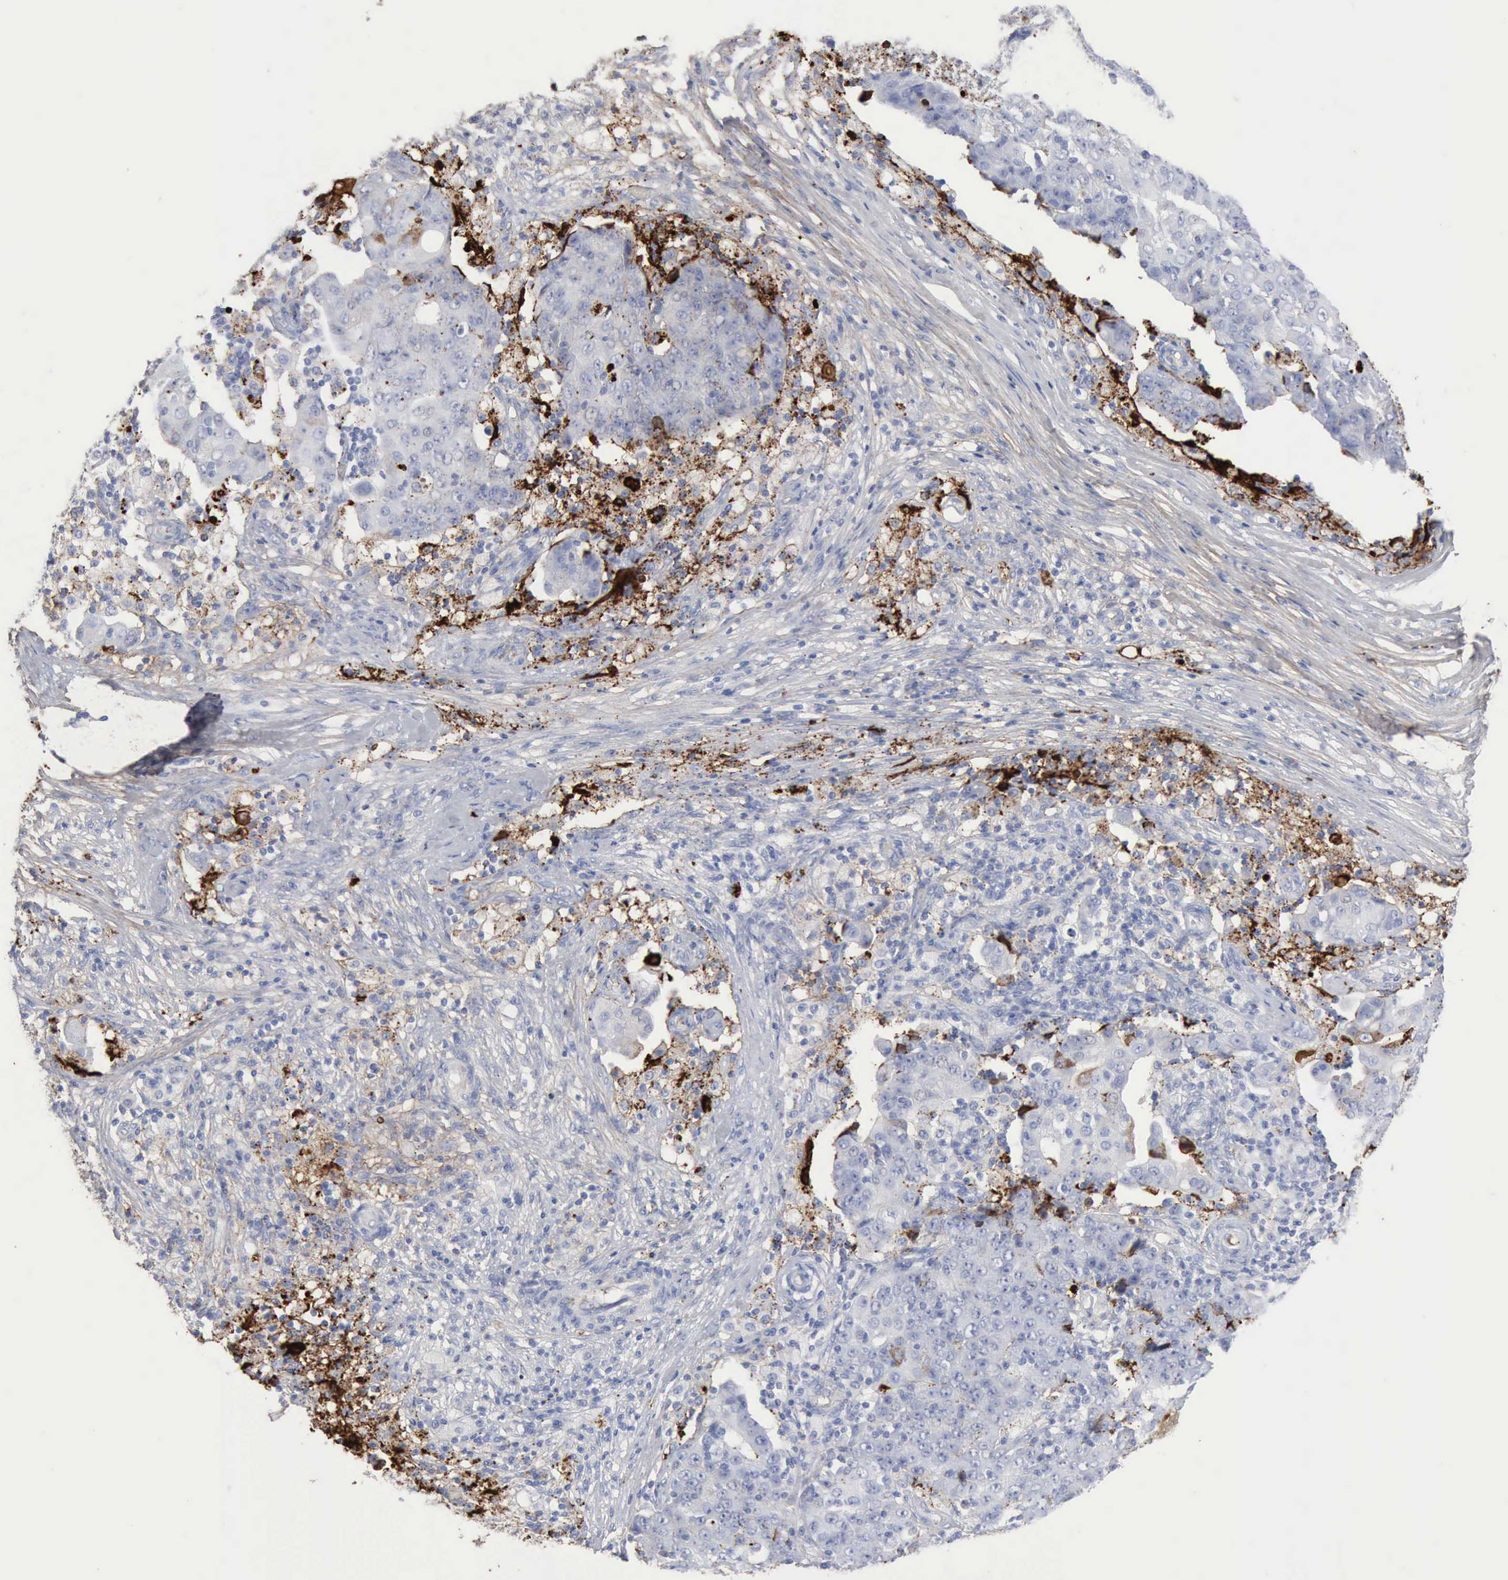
{"staining": {"intensity": "negative", "quantity": "none", "location": "none"}, "tissue": "ovarian cancer", "cell_type": "Tumor cells", "image_type": "cancer", "snomed": [{"axis": "morphology", "description": "Carcinoma, endometroid"}, {"axis": "topography", "description": "Ovary"}], "caption": "Immunohistochemical staining of human ovarian endometroid carcinoma reveals no significant staining in tumor cells. The staining was performed using DAB to visualize the protein expression in brown, while the nuclei were stained in blue with hematoxylin (Magnification: 20x).", "gene": "C4BPA", "patient": {"sex": "female", "age": 42}}